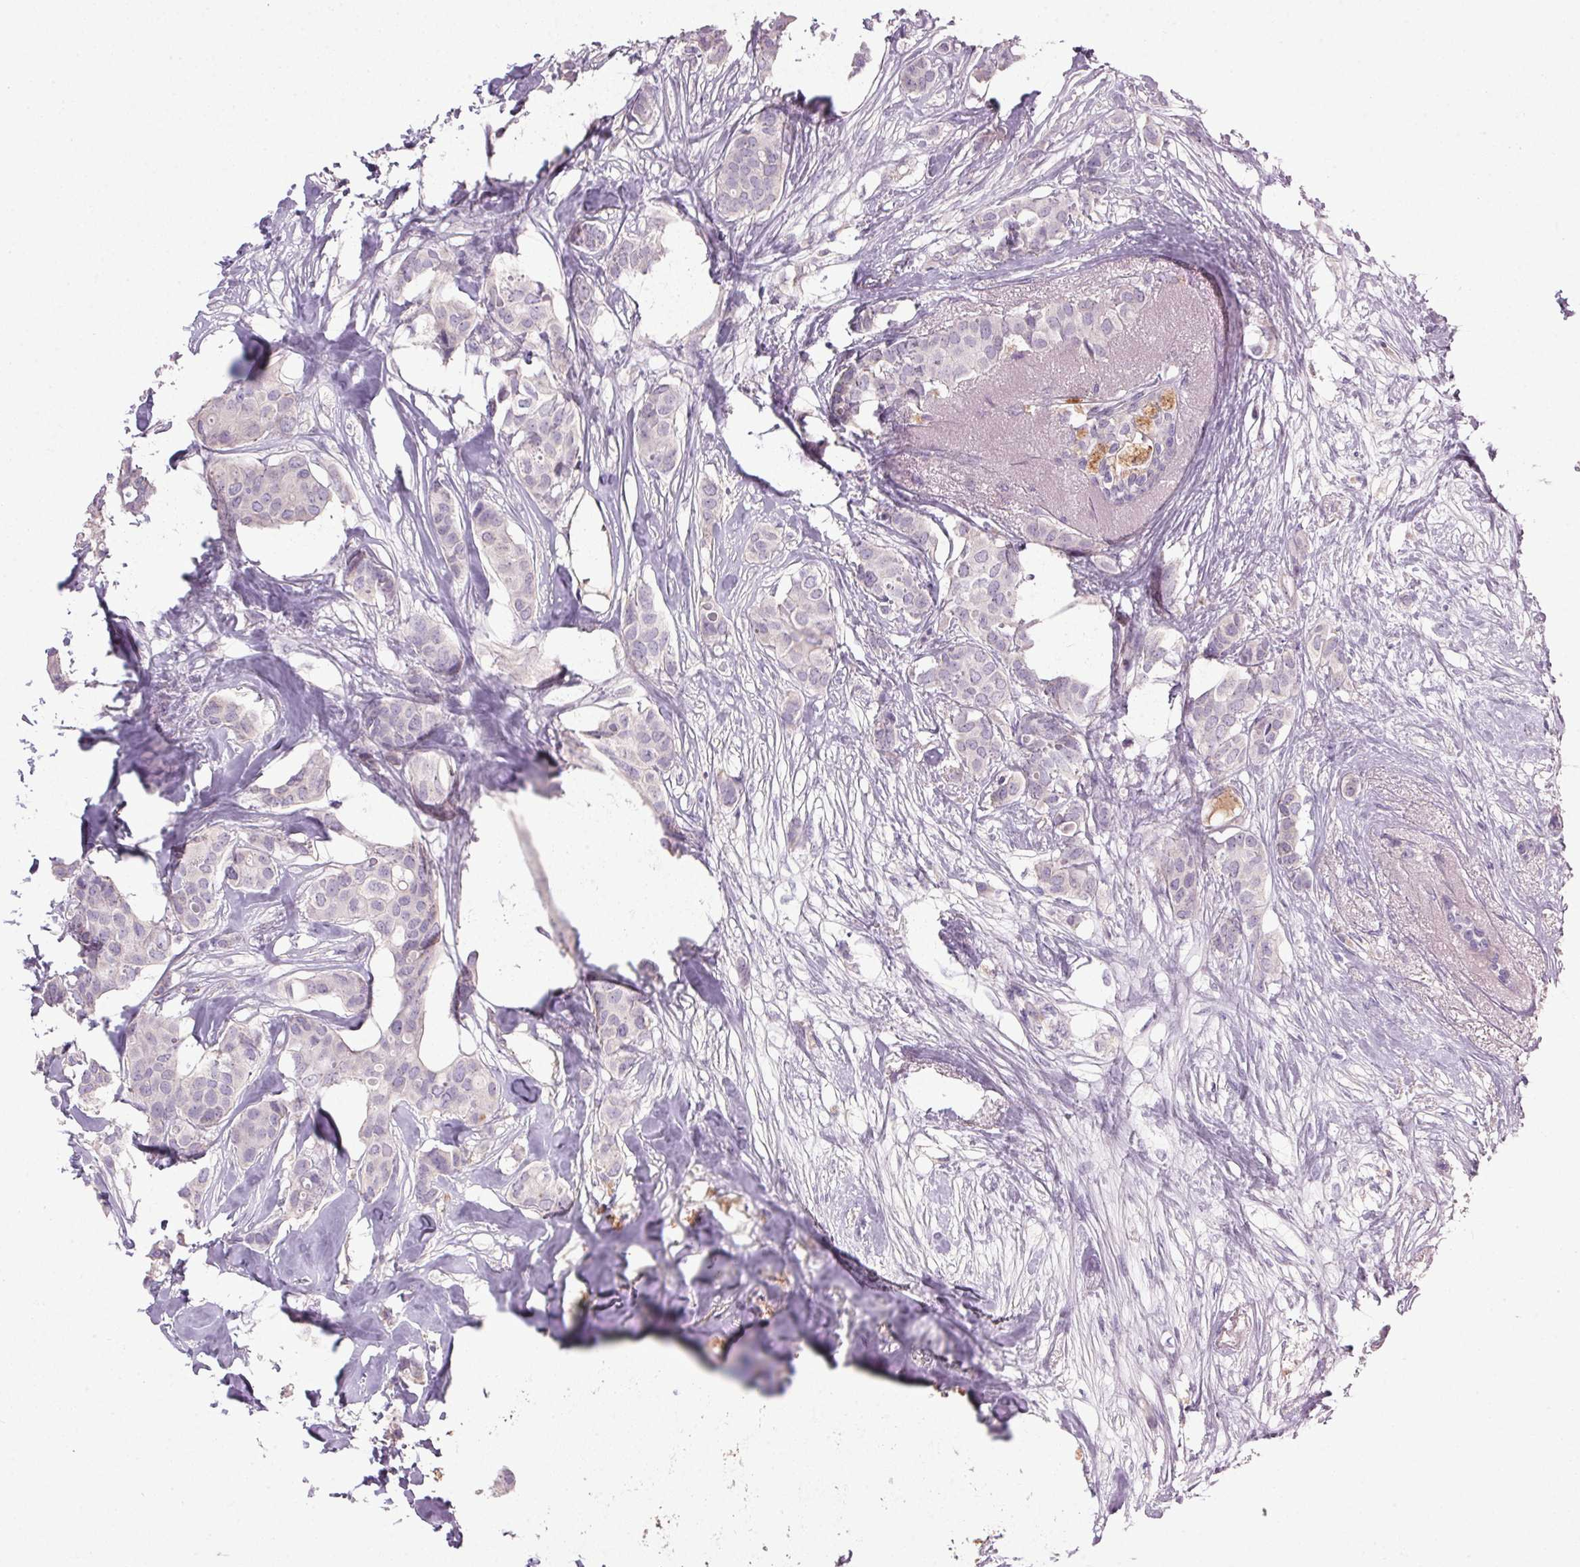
{"staining": {"intensity": "negative", "quantity": "none", "location": "none"}, "tissue": "breast cancer", "cell_type": "Tumor cells", "image_type": "cancer", "snomed": [{"axis": "morphology", "description": "Duct carcinoma"}, {"axis": "topography", "description": "Breast"}], "caption": "High power microscopy image of an IHC photomicrograph of infiltrating ductal carcinoma (breast), revealing no significant expression in tumor cells.", "gene": "APOC4", "patient": {"sex": "female", "age": 62}}